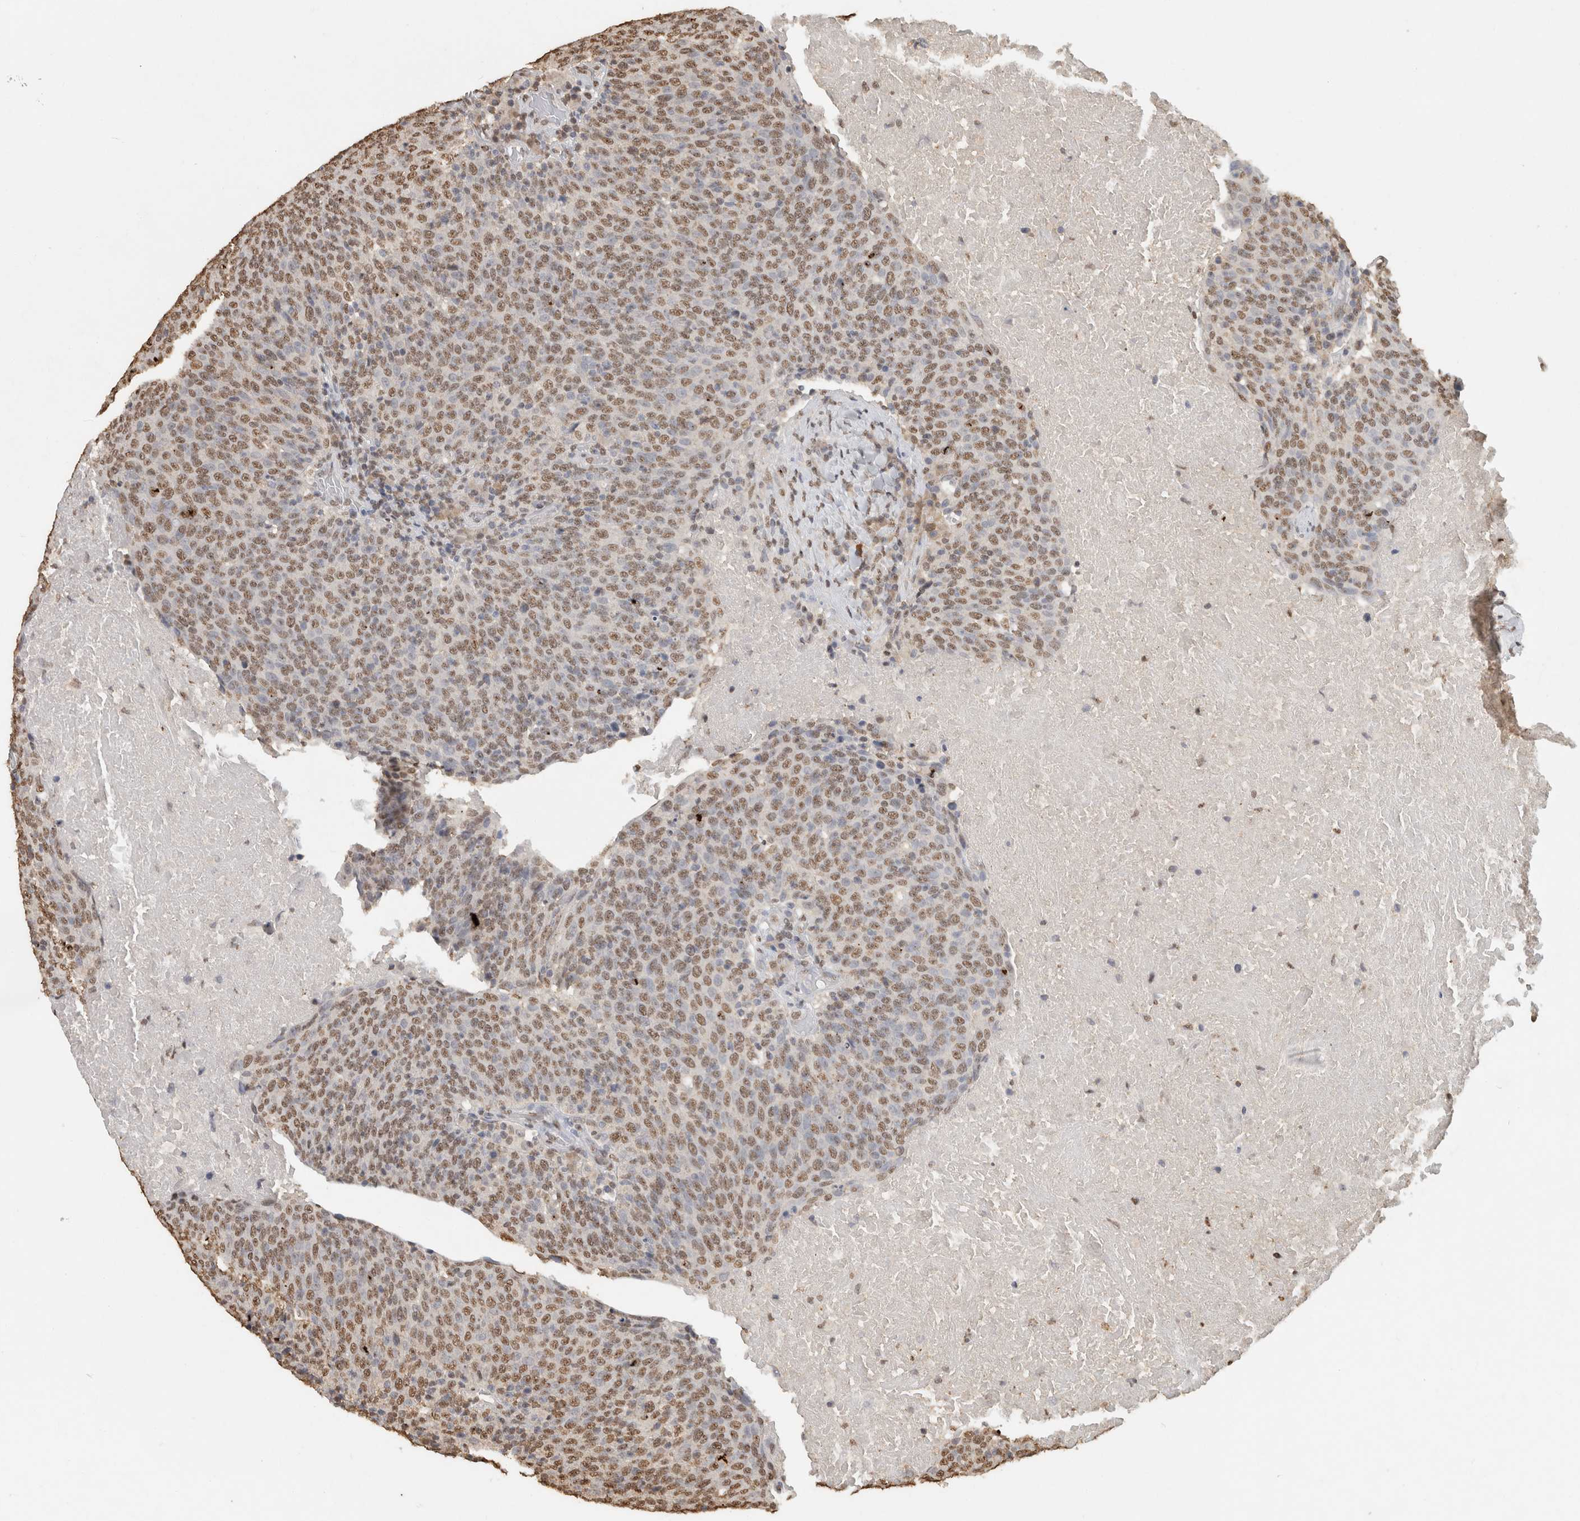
{"staining": {"intensity": "moderate", "quantity": ">75%", "location": "nuclear"}, "tissue": "head and neck cancer", "cell_type": "Tumor cells", "image_type": "cancer", "snomed": [{"axis": "morphology", "description": "Squamous cell carcinoma, NOS"}, {"axis": "morphology", "description": "Squamous cell carcinoma, metastatic, NOS"}, {"axis": "topography", "description": "Lymph node"}, {"axis": "topography", "description": "Head-Neck"}], "caption": "Tumor cells demonstrate medium levels of moderate nuclear staining in approximately >75% of cells in human head and neck metastatic squamous cell carcinoma. (DAB (3,3'-diaminobenzidine) = brown stain, brightfield microscopy at high magnification).", "gene": "HAND2", "patient": {"sex": "male", "age": 62}}